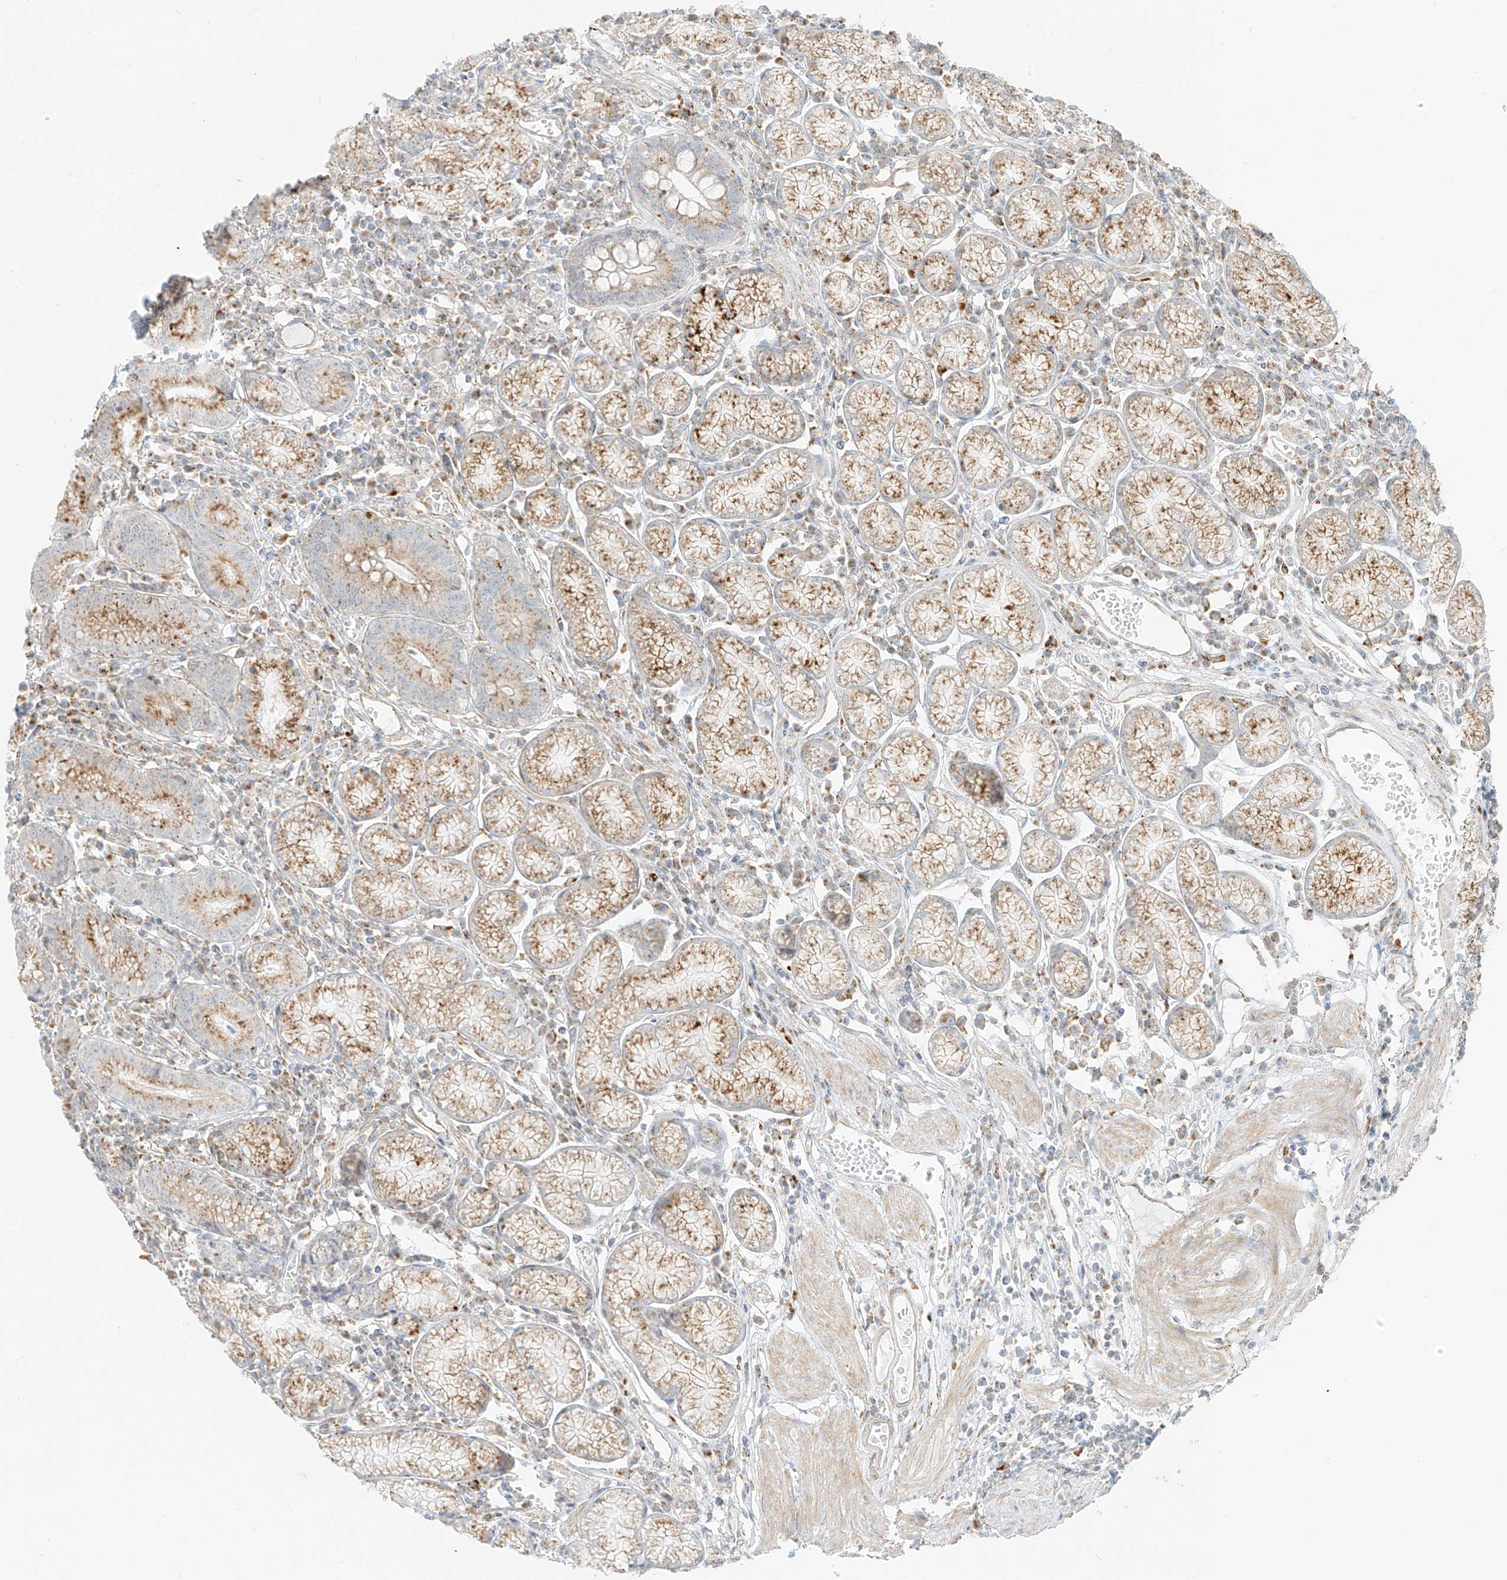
{"staining": {"intensity": "moderate", "quantity": "25%-75%", "location": "cytoplasmic/membranous"}, "tissue": "stomach", "cell_type": "Glandular cells", "image_type": "normal", "snomed": [{"axis": "morphology", "description": "Normal tissue, NOS"}, {"axis": "topography", "description": "Stomach"}], "caption": "A brown stain shows moderate cytoplasmic/membranous expression of a protein in glandular cells of unremarkable human stomach.", "gene": "SLC35F6", "patient": {"sex": "male", "age": 55}}